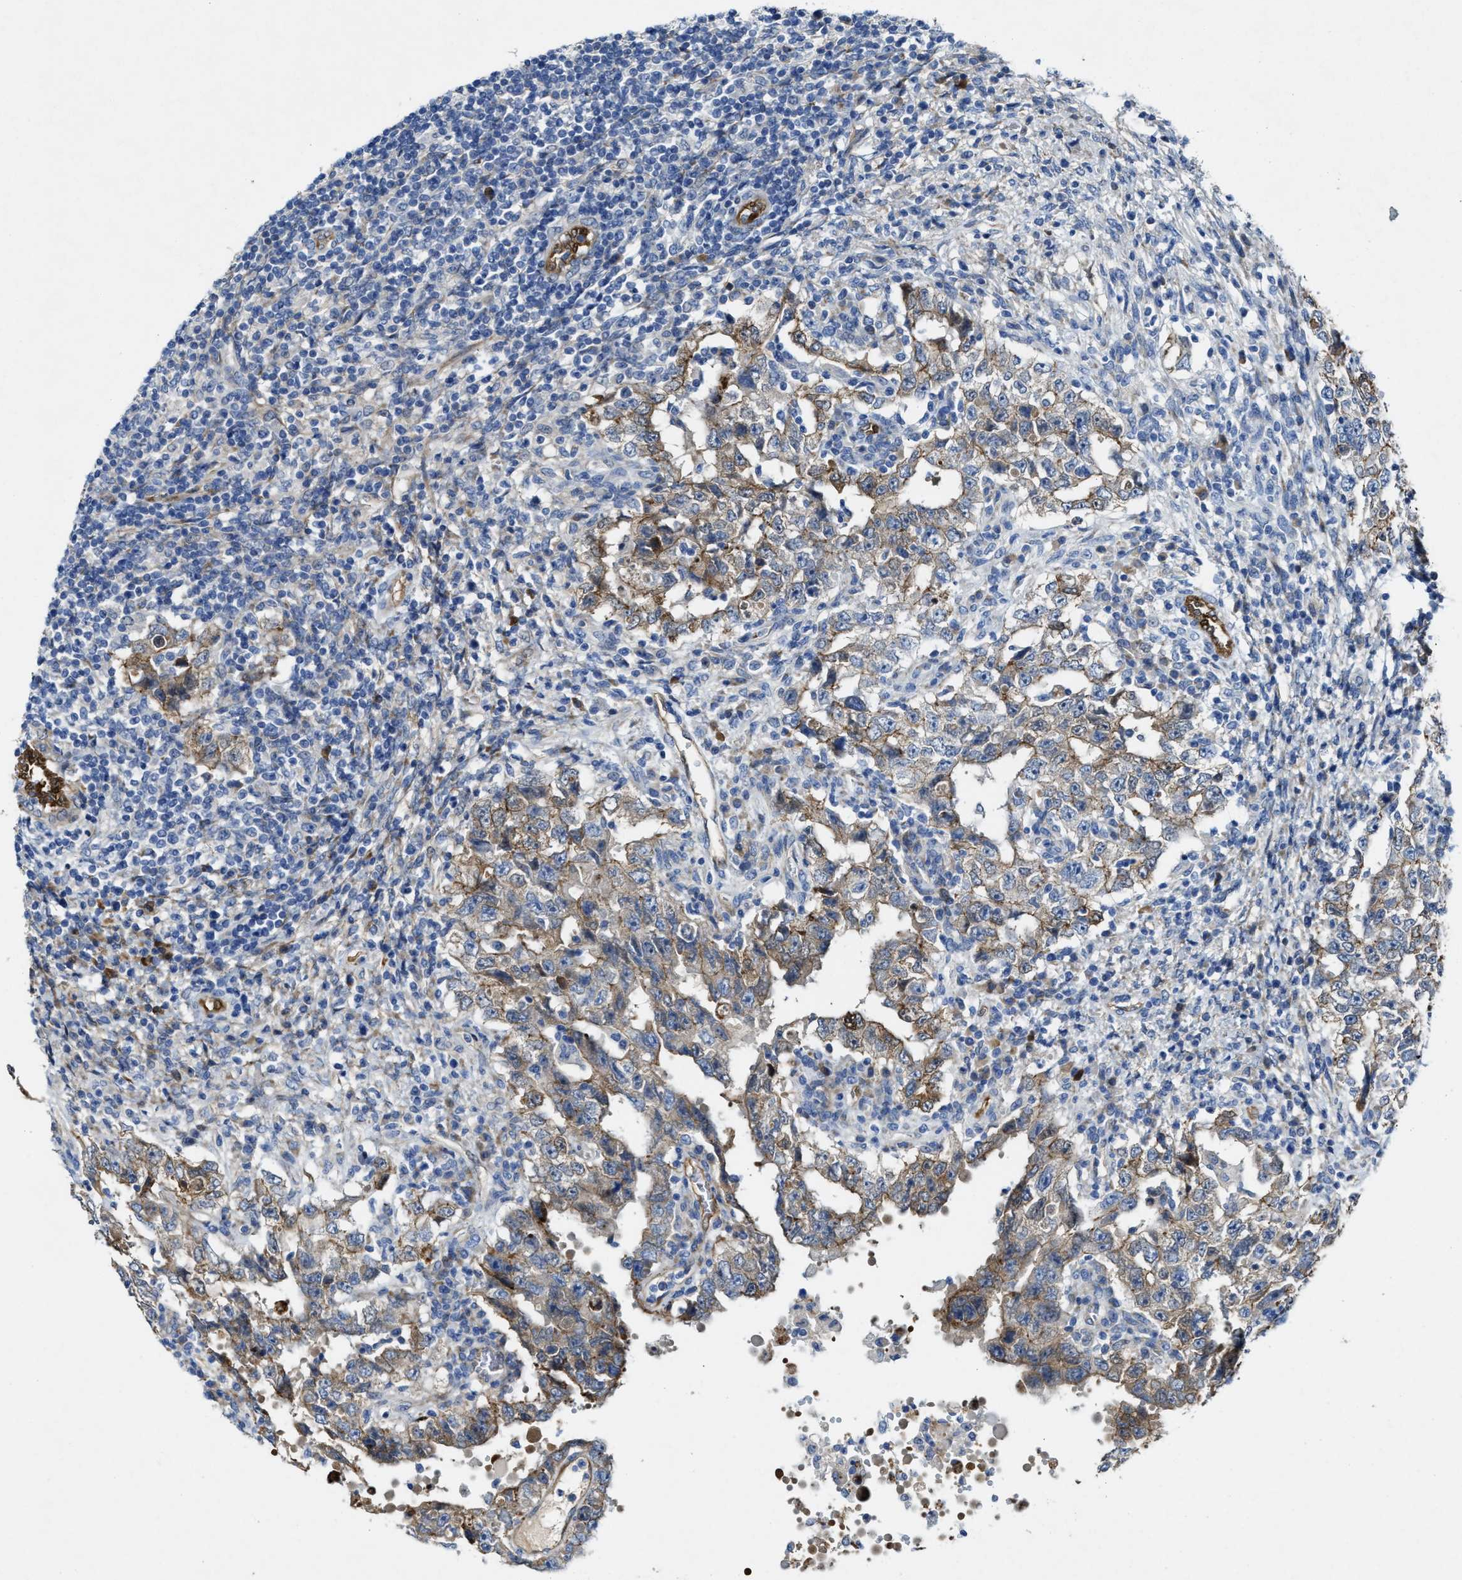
{"staining": {"intensity": "weak", "quantity": "25%-75%", "location": "cytoplasmic/membranous"}, "tissue": "testis cancer", "cell_type": "Tumor cells", "image_type": "cancer", "snomed": [{"axis": "morphology", "description": "Carcinoma, Embryonal, NOS"}, {"axis": "topography", "description": "Testis"}], "caption": "Weak cytoplasmic/membranous staining is identified in about 25%-75% of tumor cells in testis cancer (embryonal carcinoma).", "gene": "ASS1", "patient": {"sex": "male", "age": 26}}